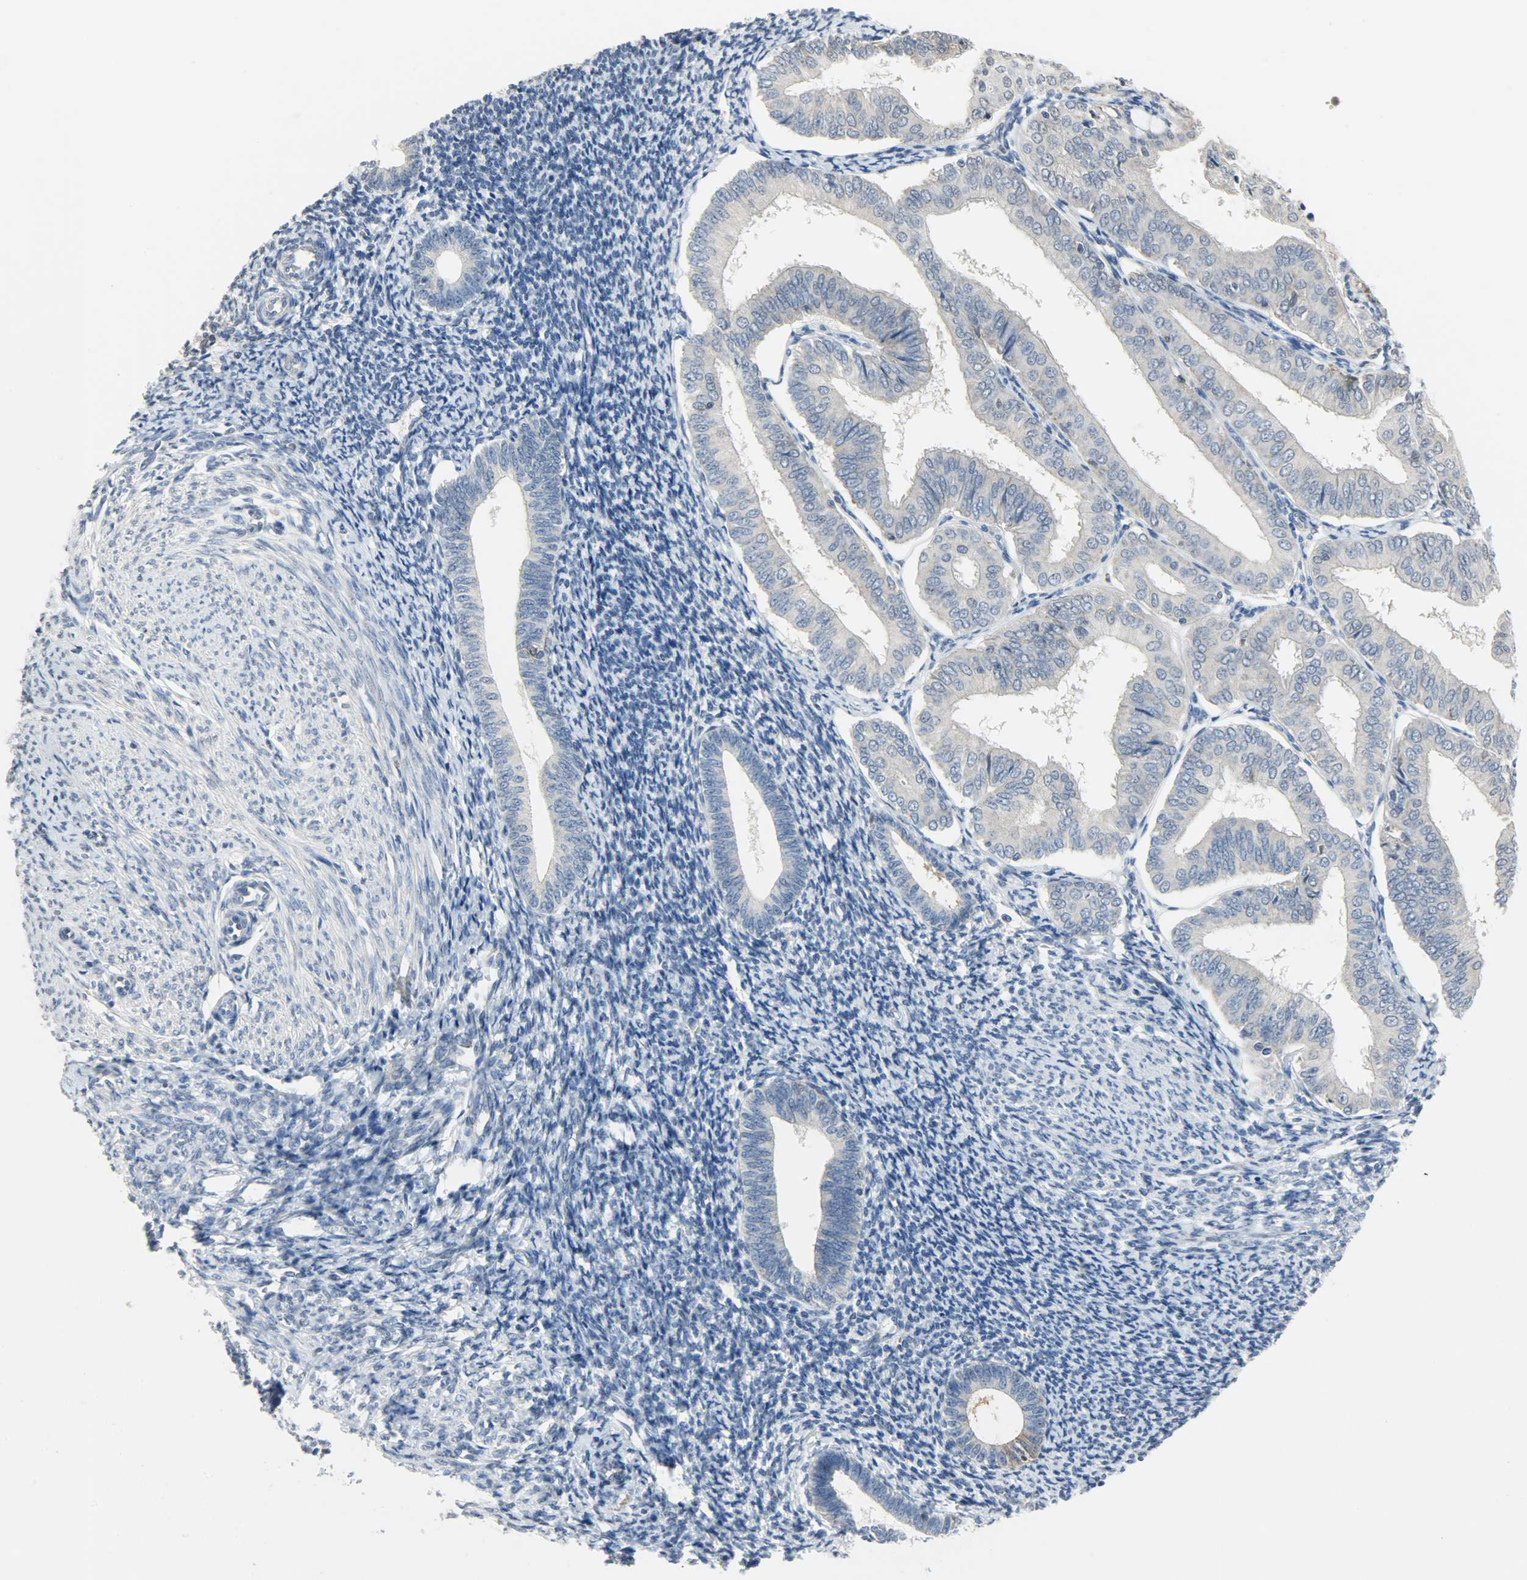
{"staining": {"intensity": "negative", "quantity": "none", "location": "none"}, "tissue": "endometrium", "cell_type": "Cells in endometrial stroma", "image_type": "normal", "snomed": [{"axis": "morphology", "description": "Normal tissue, NOS"}, {"axis": "topography", "description": "Endometrium"}], "caption": "The image demonstrates no significant staining in cells in endometrial stroma of endometrium.", "gene": "TRIM21", "patient": {"sex": "female", "age": 57}}